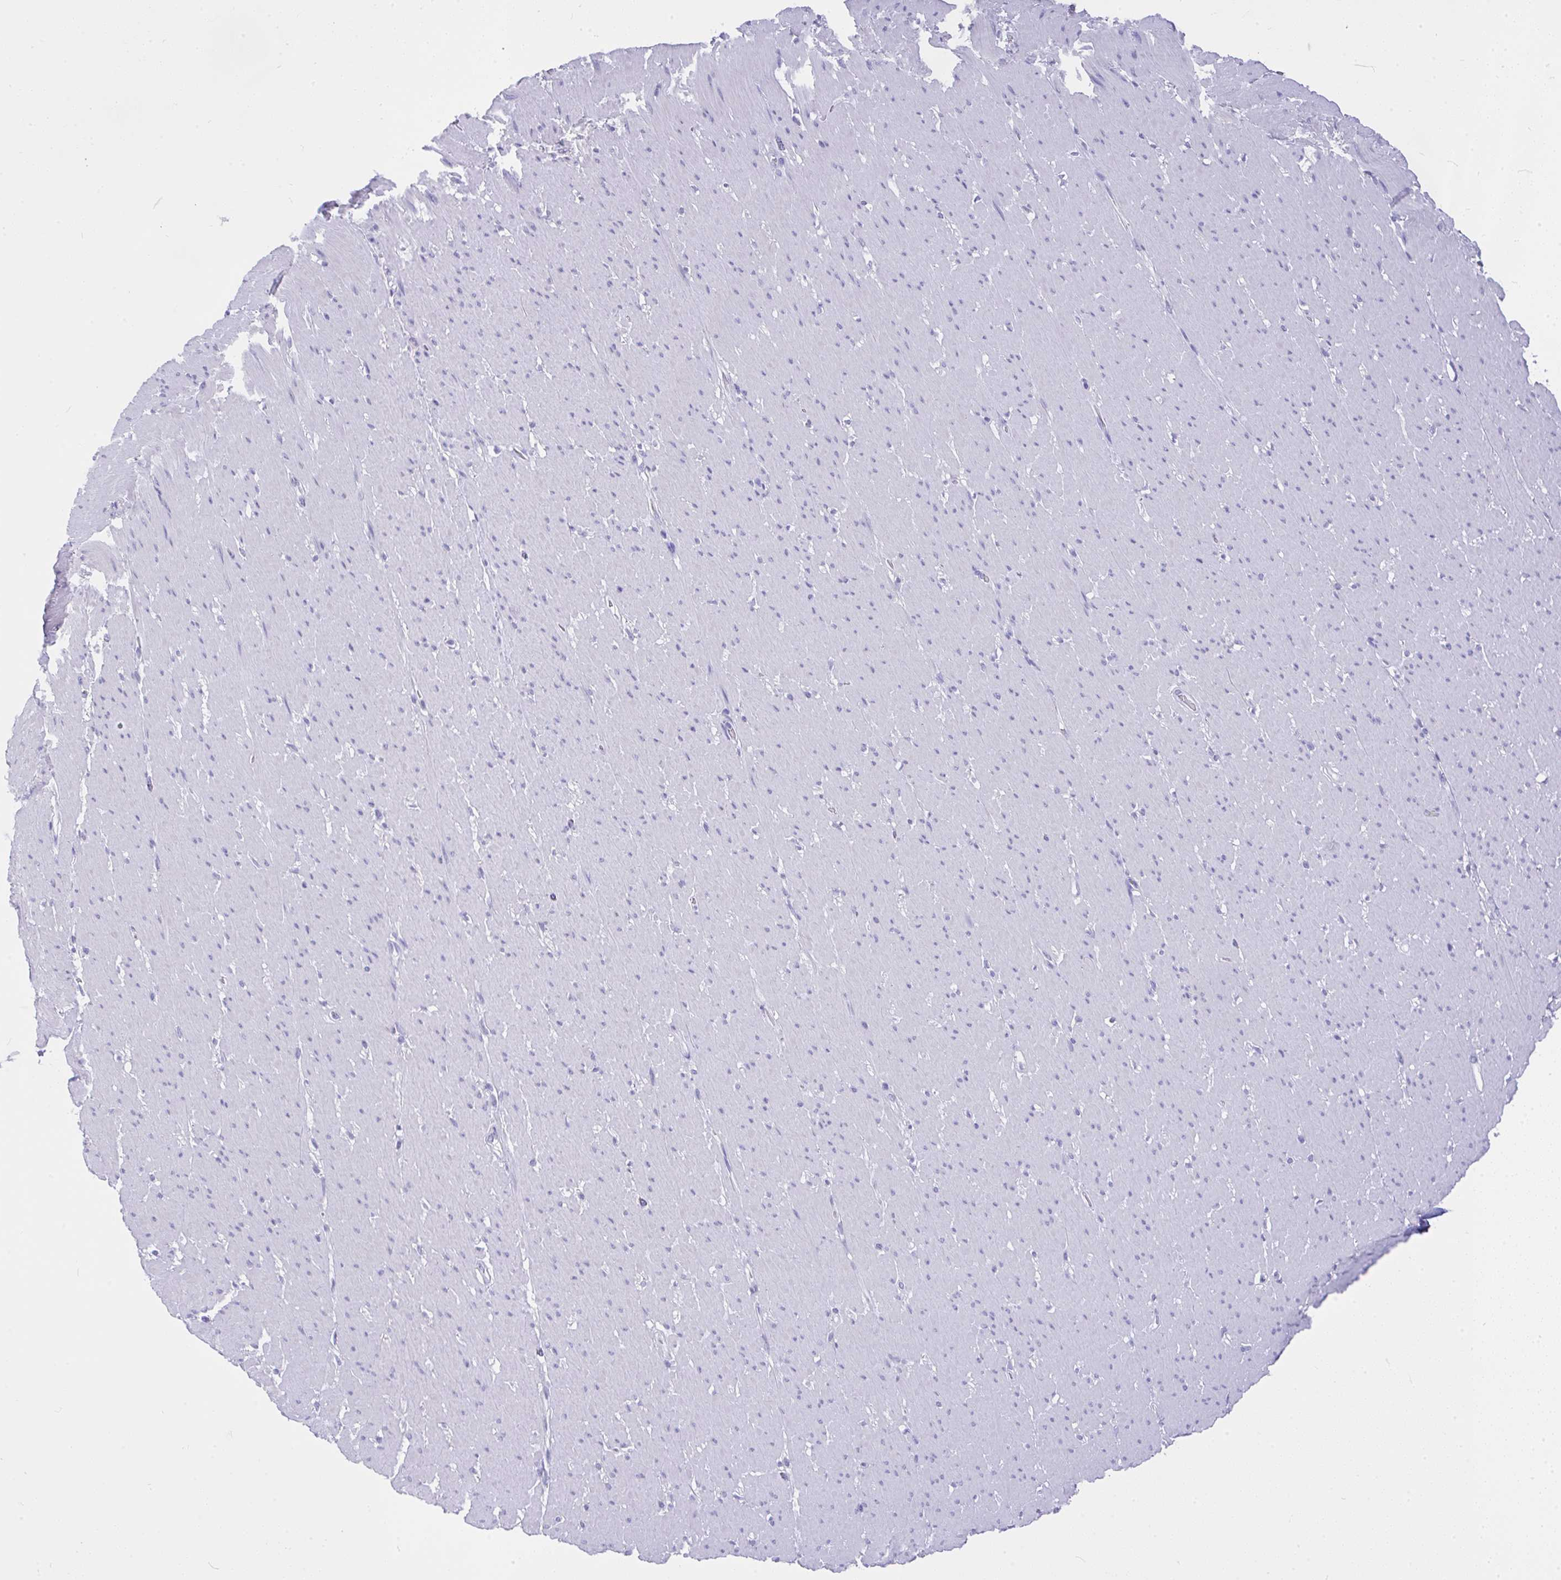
{"staining": {"intensity": "negative", "quantity": "none", "location": "none"}, "tissue": "smooth muscle", "cell_type": "Smooth muscle cells", "image_type": "normal", "snomed": [{"axis": "morphology", "description": "Normal tissue, NOS"}, {"axis": "topography", "description": "Smooth muscle"}, {"axis": "topography", "description": "Rectum"}], "caption": "A high-resolution photomicrograph shows immunohistochemistry (IHC) staining of benign smooth muscle, which reveals no significant expression in smooth muscle cells.", "gene": "MS4A12", "patient": {"sex": "male", "age": 53}}